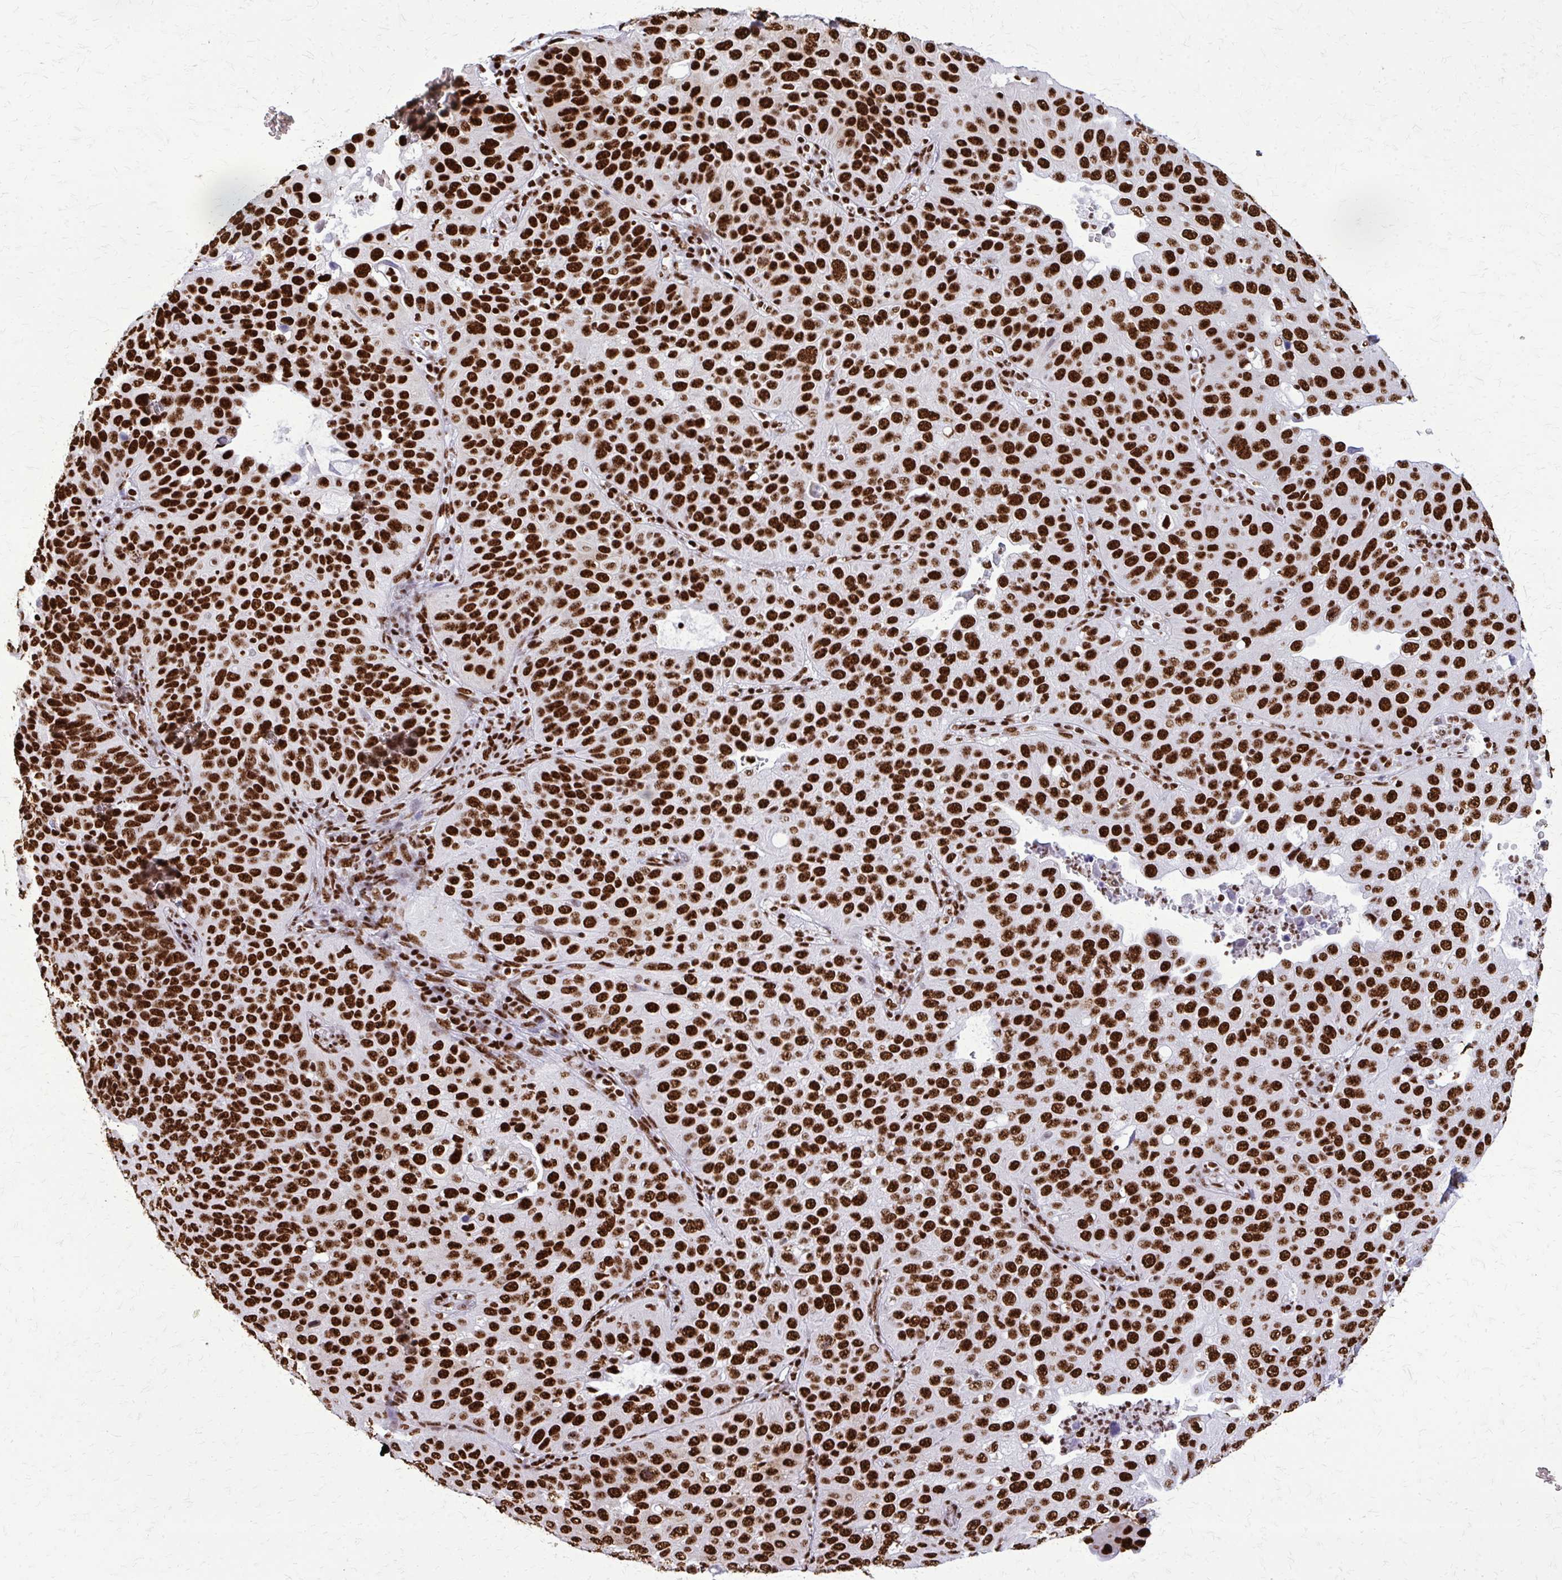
{"staining": {"intensity": "strong", "quantity": ">75%", "location": "nuclear"}, "tissue": "cervical cancer", "cell_type": "Tumor cells", "image_type": "cancer", "snomed": [{"axis": "morphology", "description": "Squamous cell carcinoma, NOS"}, {"axis": "topography", "description": "Cervix"}], "caption": "This micrograph demonstrates IHC staining of cervical squamous cell carcinoma, with high strong nuclear expression in approximately >75% of tumor cells.", "gene": "SFPQ", "patient": {"sex": "female", "age": 36}}